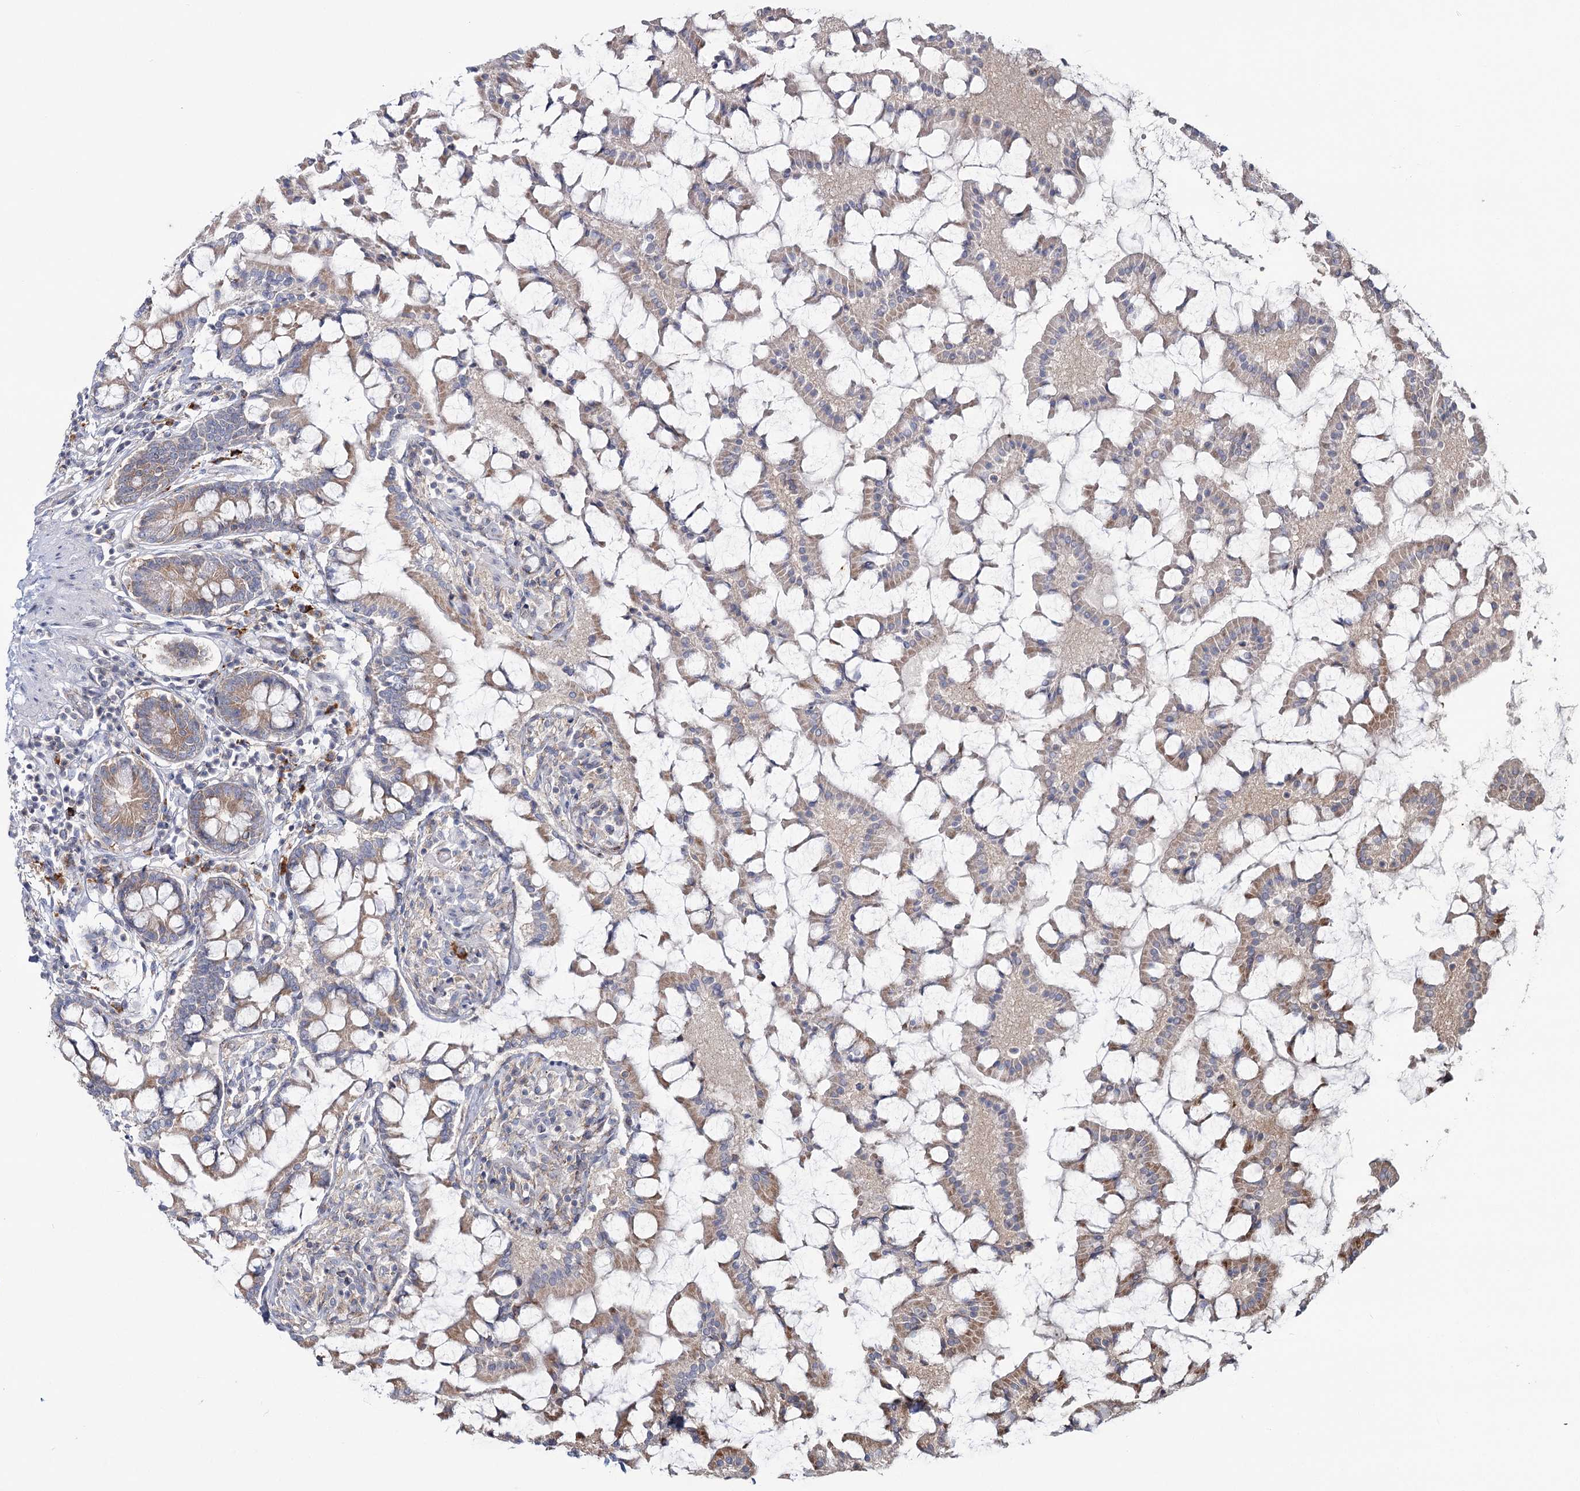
{"staining": {"intensity": "moderate", "quantity": "25%-75%", "location": "cytoplasmic/membranous"}, "tissue": "small intestine", "cell_type": "Glandular cells", "image_type": "normal", "snomed": [{"axis": "morphology", "description": "Normal tissue, NOS"}, {"axis": "topography", "description": "Small intestine"}], "caption": "Glandular cells show medium levels of moderate cytoplasmic/membranous positivity in approximately 25%-75% of cells in normal small intestine. (Brightfield microscopy of DAB IHC at high magnification).", "gene": "POGLUT1", "patient": {"sex": "male", "age": 41}}